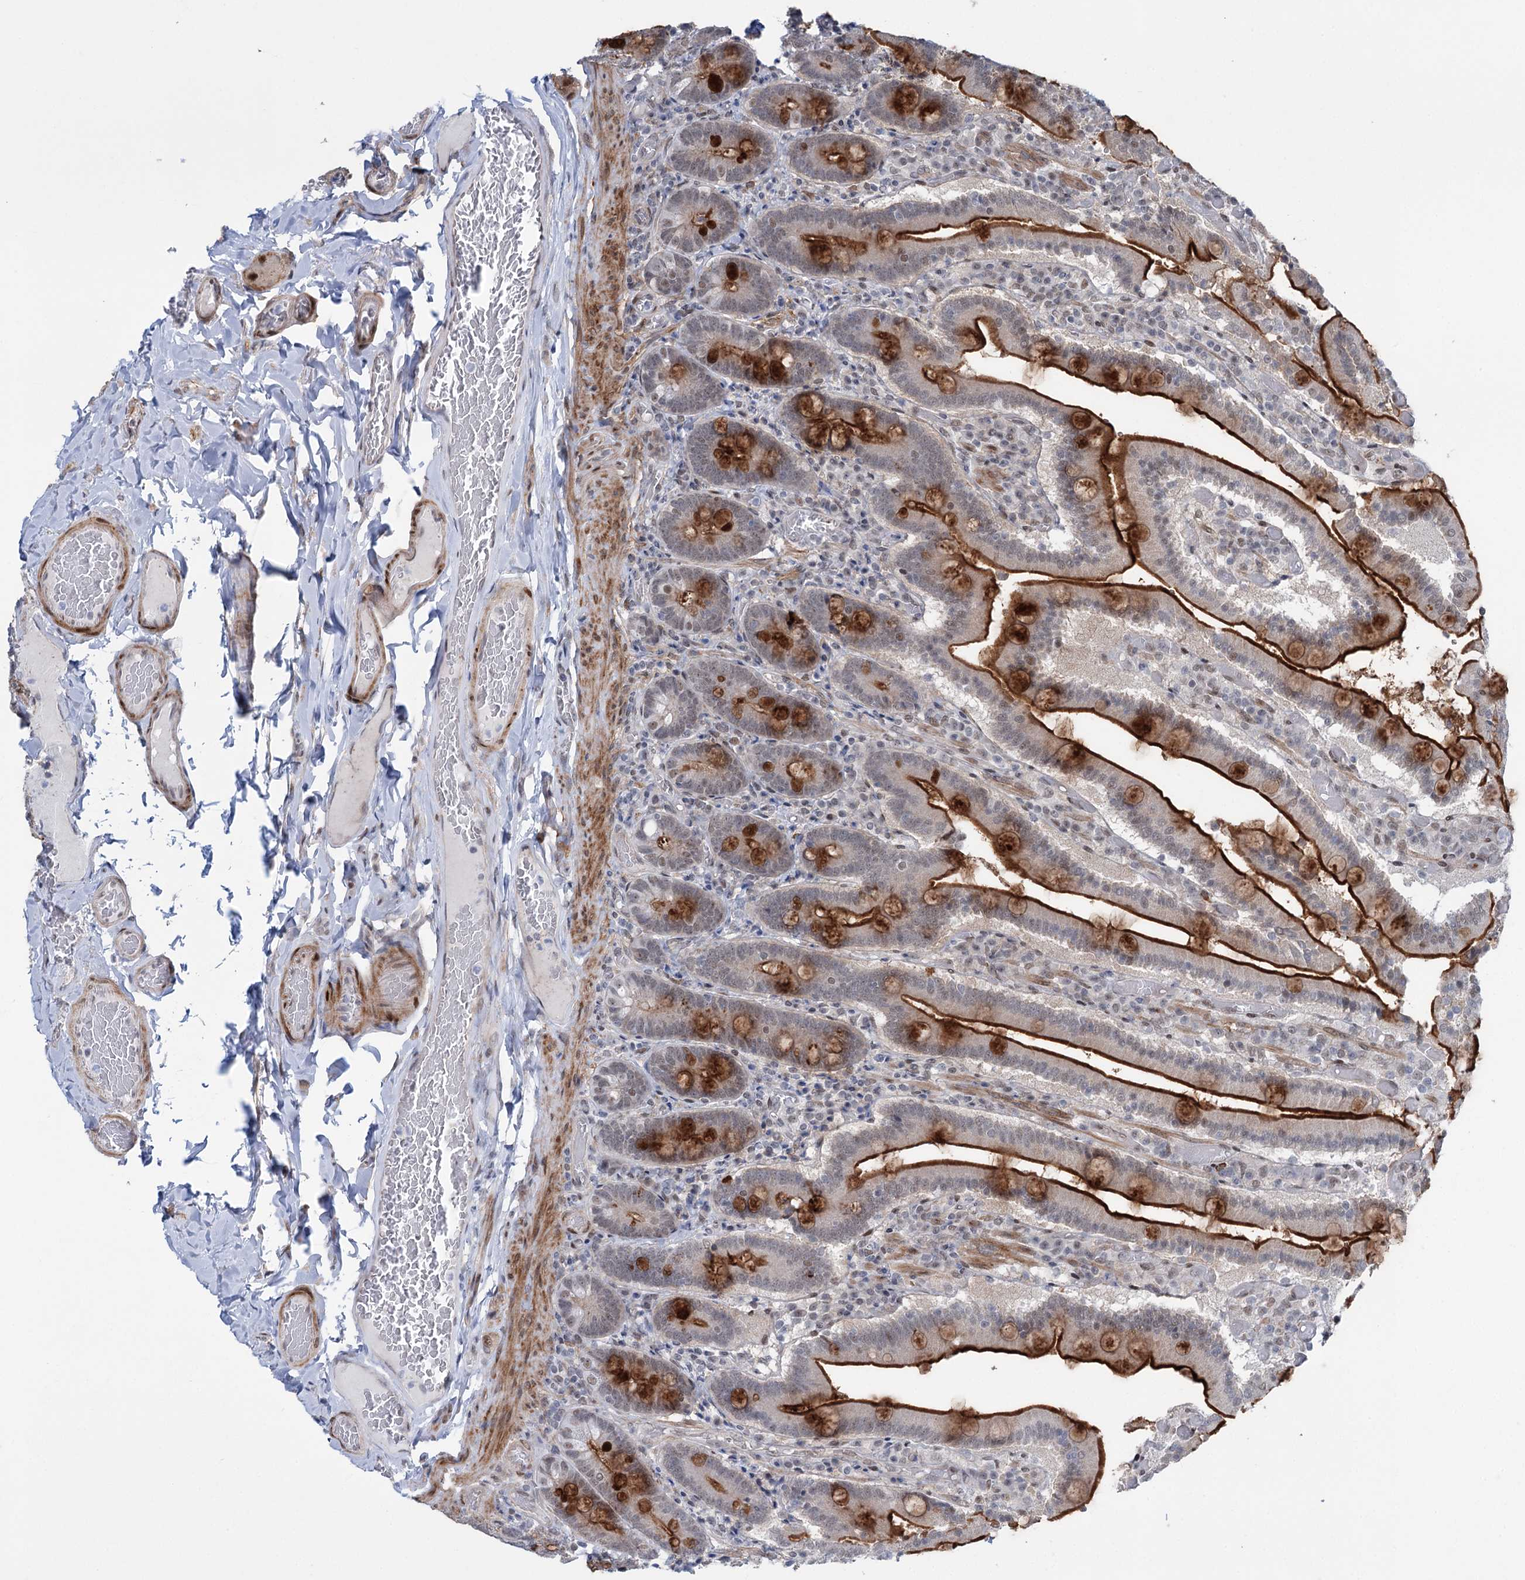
{"staining": {"intensity": "moderate", "quantity": "25%-75%", "location": "cytoplasmic/membranous"}, "tissue": "duodenum", "cell_type": "Glandular cells", "image_type": "normal", "snomed": [{"axis": "morphology", "description": "Normal tissue, NOS"}, {"axis": "topography", "description": "Duodenum"}], "caption": "Duodenum was stained to show a protein in brown. There is medium levels of moderate cytoplasmic/membranous expression in about 25%-75% of glandular cells.", "gene": "FAM53A", "patient": {"sex": "female", "age": 62}}